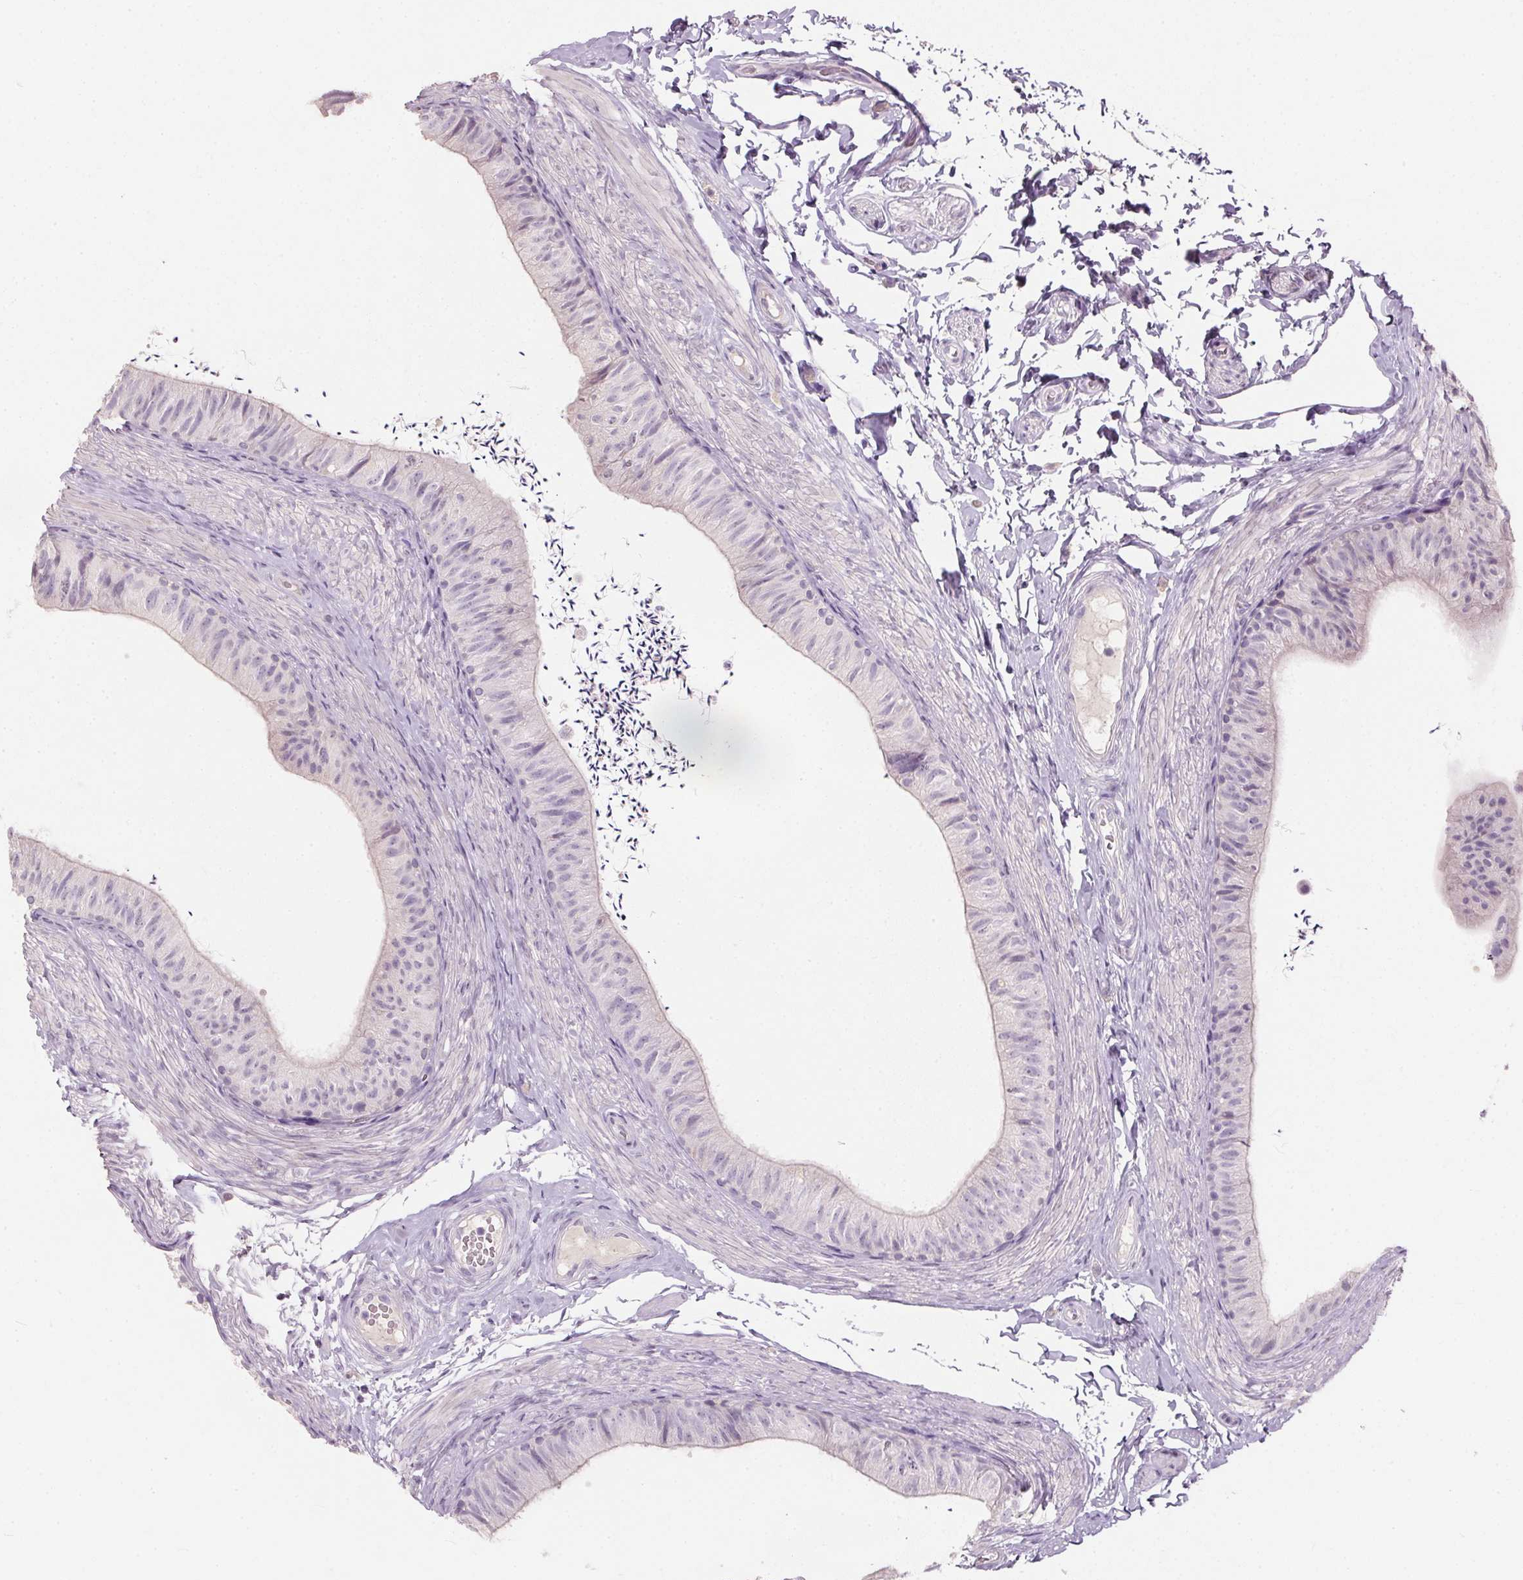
{"staining": {"intensity": "negative", "quantity": "none", "location": "none"}, "tissue": "epididymis", "cell_type": "Glandular cells", "image_type": "normal", "snomed": [{"axis": "morphology", "description": "Normal tissue, NOS"}, {"axis": "topography", "description": "Epididymis, spermatic cord, NOS"}, {"axis": "topography", "description": "Epididymis"}, {"axis": "topography", "description": "Peripheral nerve tissue"}], "caption": "High power microscopy micrograph of an IHC photomicrograph of normal epididymis, revealing no significant staining in glandular cells.", "gene": "HSD17B1", "patient": {"sex": "male", "age": 29}}